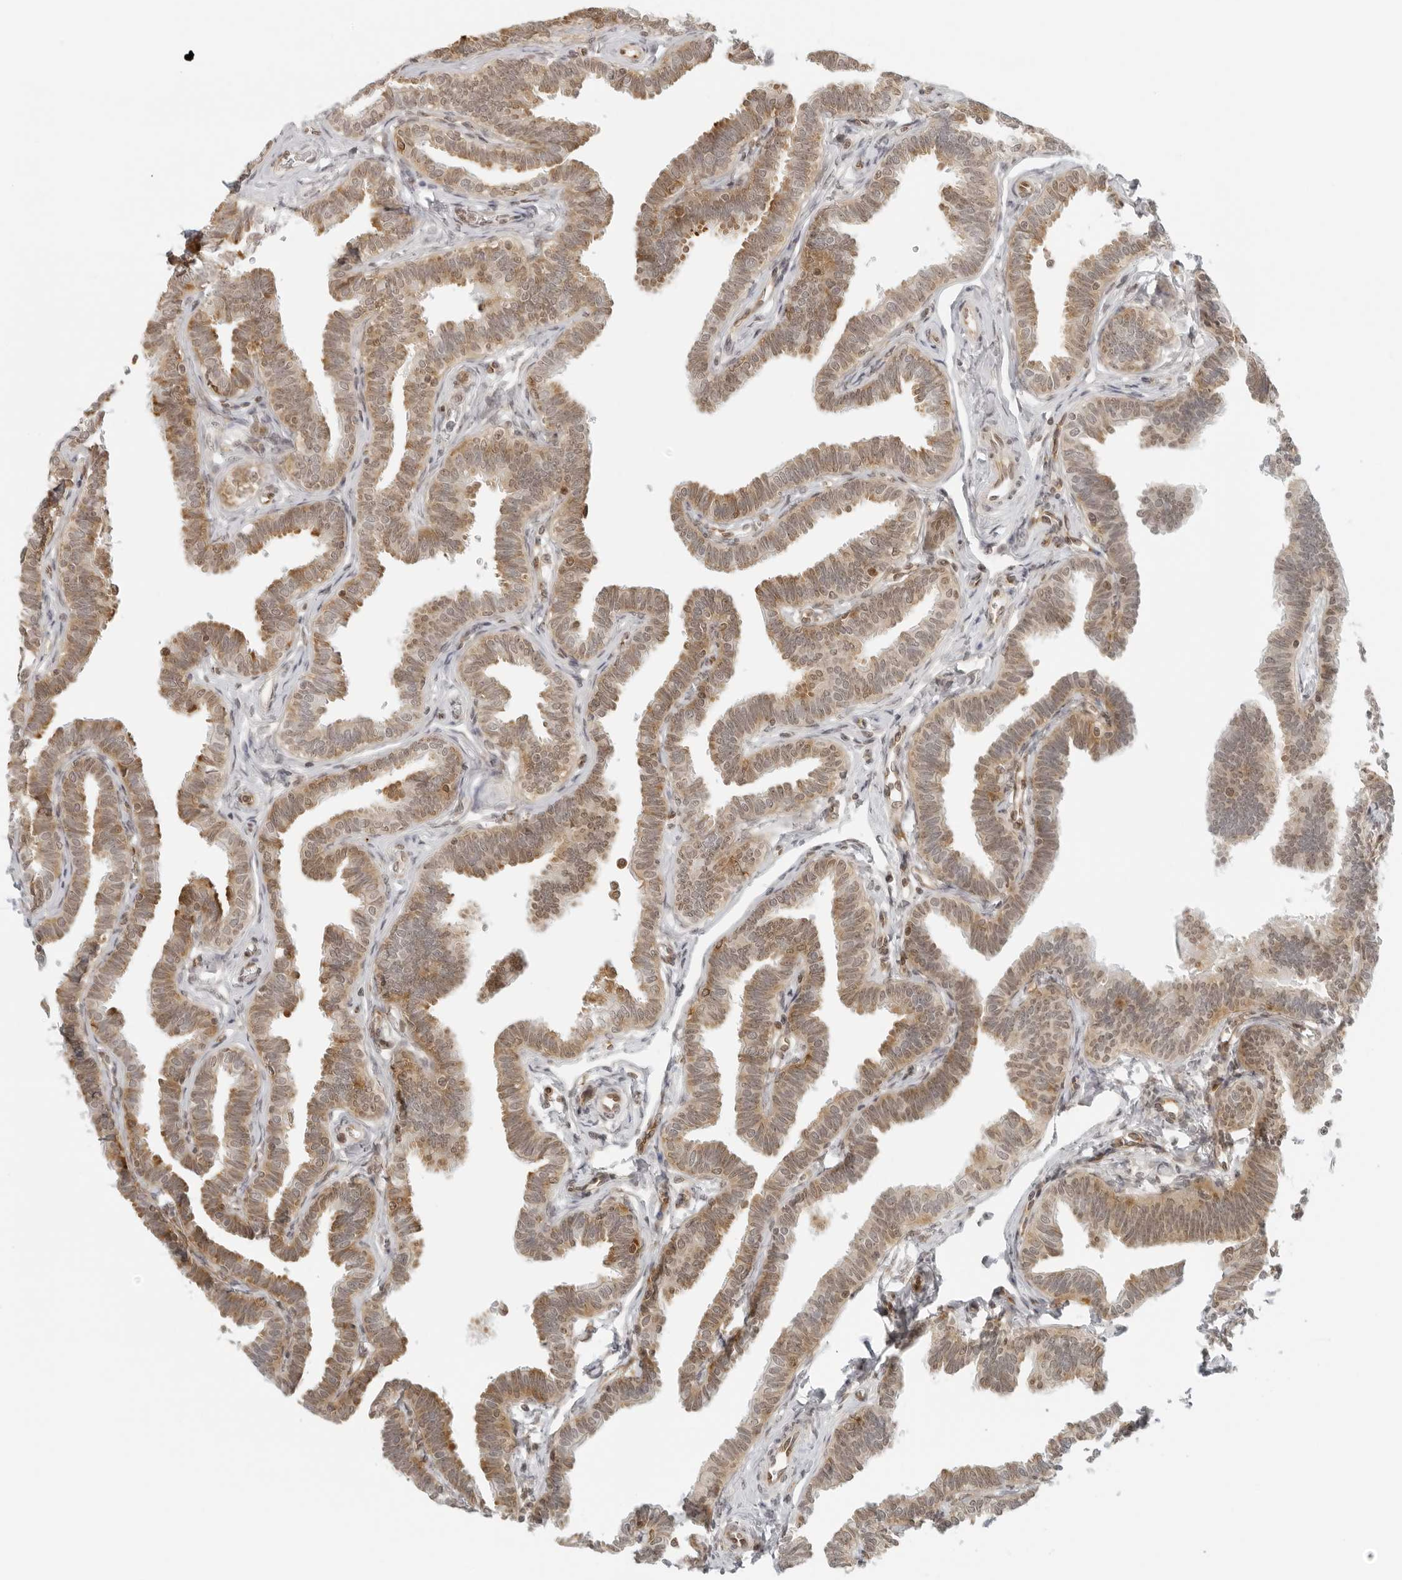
{"staining": {"intensity": "strong", "quantity": ">75%", "location": "cytoplasmic/membranous"}, "tissue": "fallopian tube", "cell_type": "Glandular cells", "image_type": "normal", "snomed": [{"axis": "morphology", "description": "Normal tissue, NOS"}, {"axis": "topography", "description": "Fallopian tube"}, {"axis": "topography", "description": "Ovary"}], "caption": "The micrograph shows immunohistochemical staining of benign fallopian tube. There is strong cytoplasmic/membranous positivity is present in about >75% of glandular cells. (brown staining indicates protein expression, while blue staining denotes nuclei).", "gene": "EIF4G1", "patient": {"sex": "female", "age": 23}}